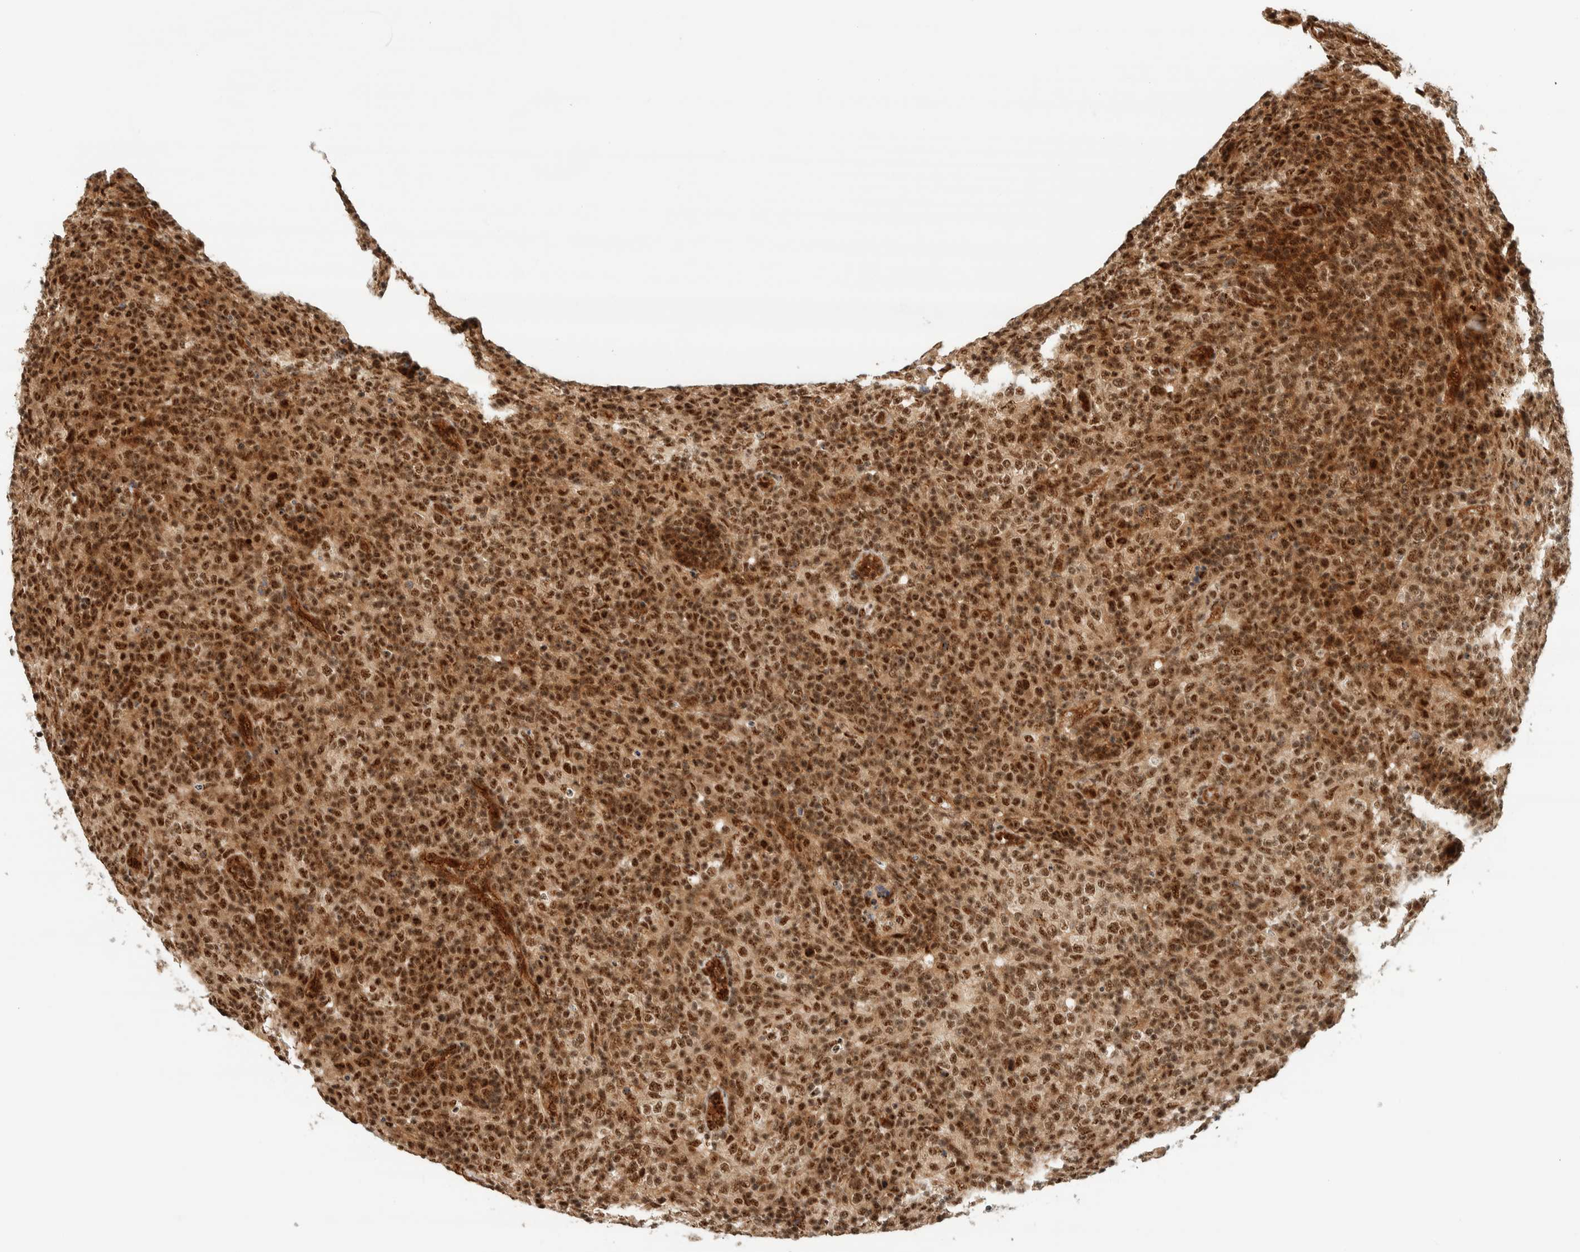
{"staining": {"intensity": "strong", "quantity": ">75%", "location": "cytoplasmic/membranous,nuclear"}, "tissue": "lymphoma", "cell_type": "Tumor cells", "image_type": "cancer", "snomed": [{"axis": "morphology", "description": "Malignant lymphoma, non-Hodgkin's type, High grade"}, {"axis": "topography", "description": "Lymph node"}], "caption": "Immunohistochemical staining of human lymphoma demonstrates high levels of strong cytoplasmic/membranous and nuclear positivity in about >75% of tumor cells.", "gene": "SIK1", "patient": {"sex": "female", "age": 76}}